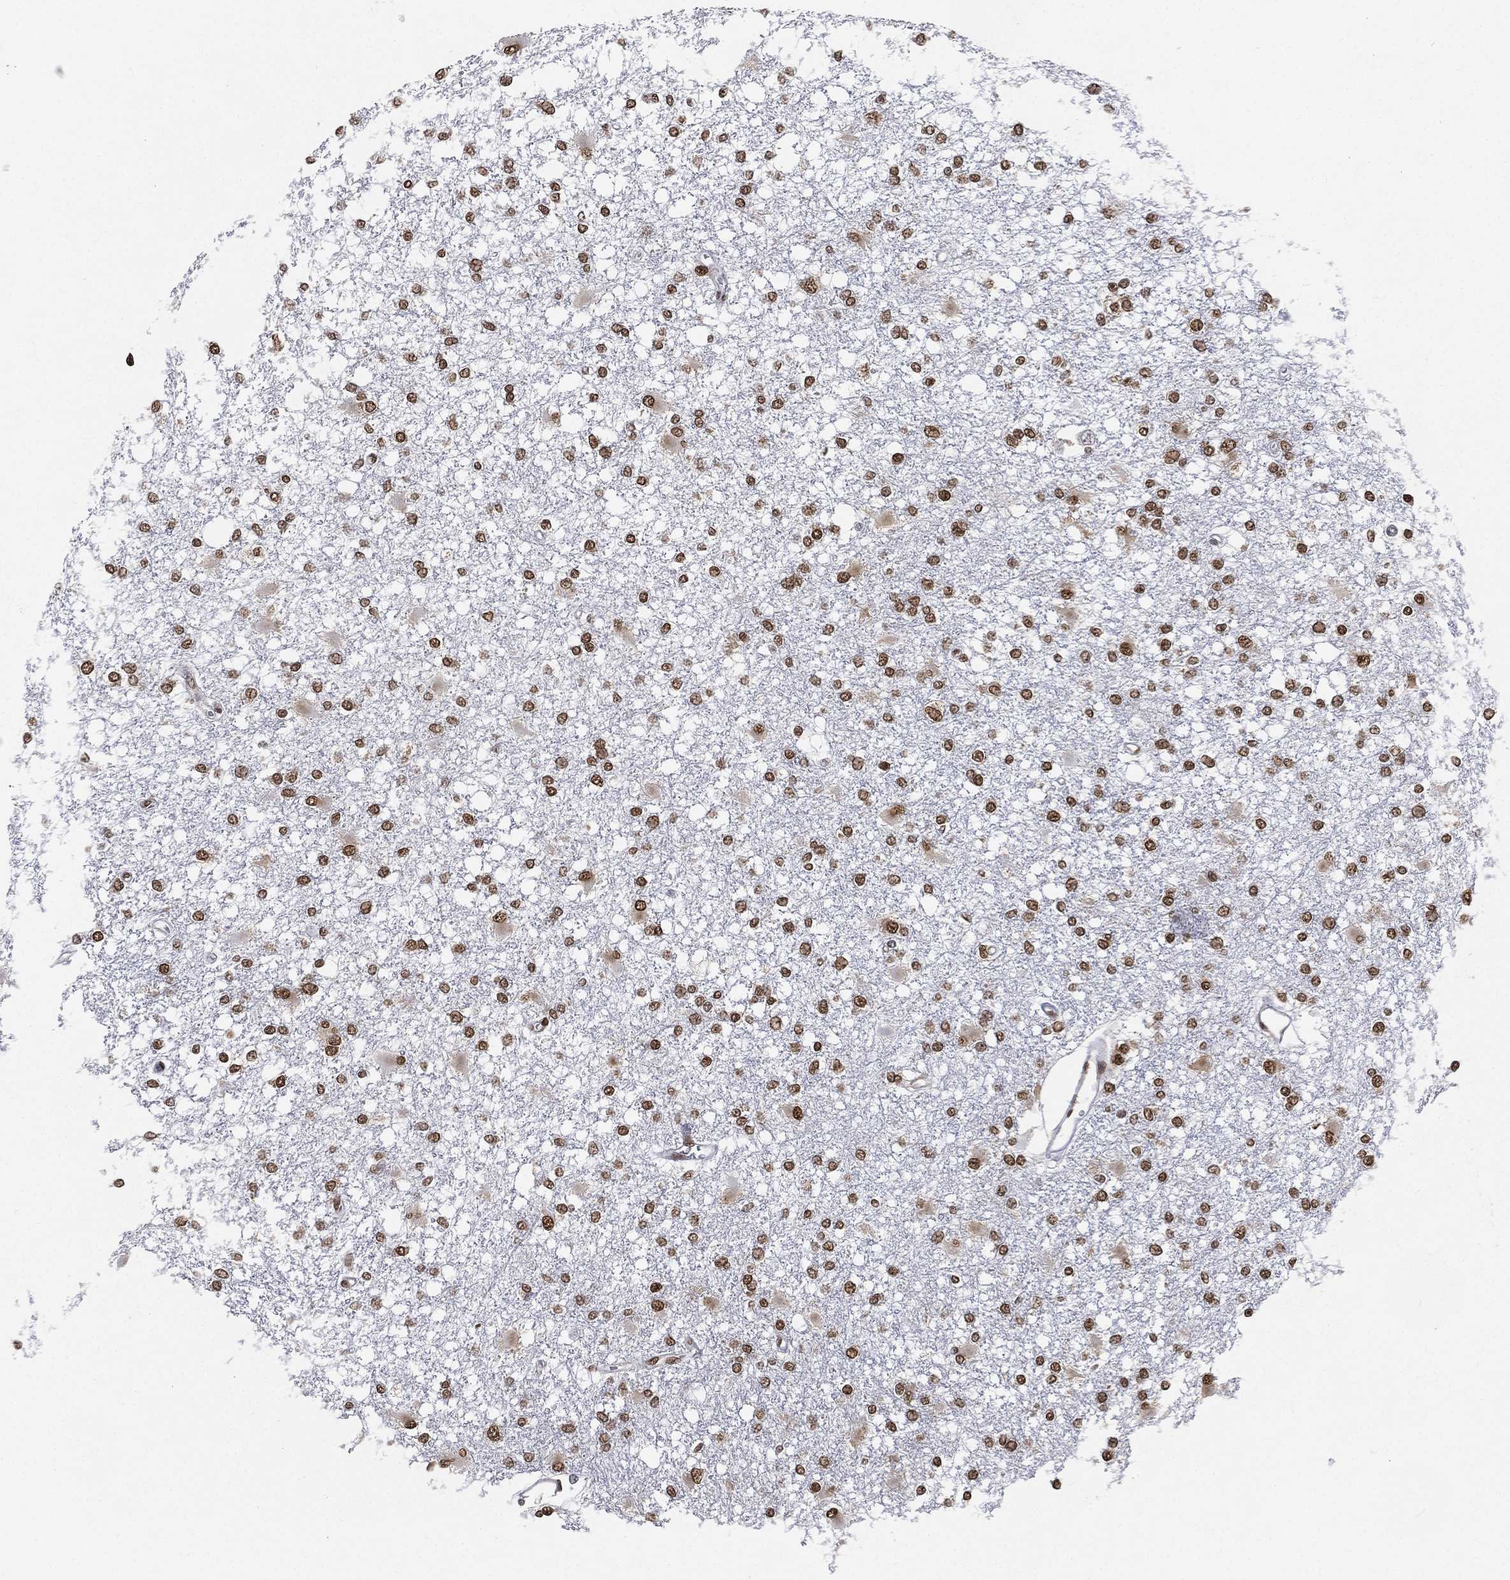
{"staining": {"intensity": "strong", "quantity": ">75%", "location": "nuclear"}, "tissue": "glioma", "cell_type": "Tumor cells", "image_type": "cancer", "snomed": [{"axis": "morphology", "description": "Glioma, malignant, High grade"}, {"axis": "topography", "description": "Cerebral cortex"}], "caption": "High-magnification brightfield microscopy of glioma stained with DAB (3,3'-diaminobenzidine) (brown) and counterstained with hematoxylin (blue). tumor cells exhibit strong nuclear expression is identified in approximately>75% of cells.", "gene": "FUBP3", "patient": {"sex": "male", "age": 79}}